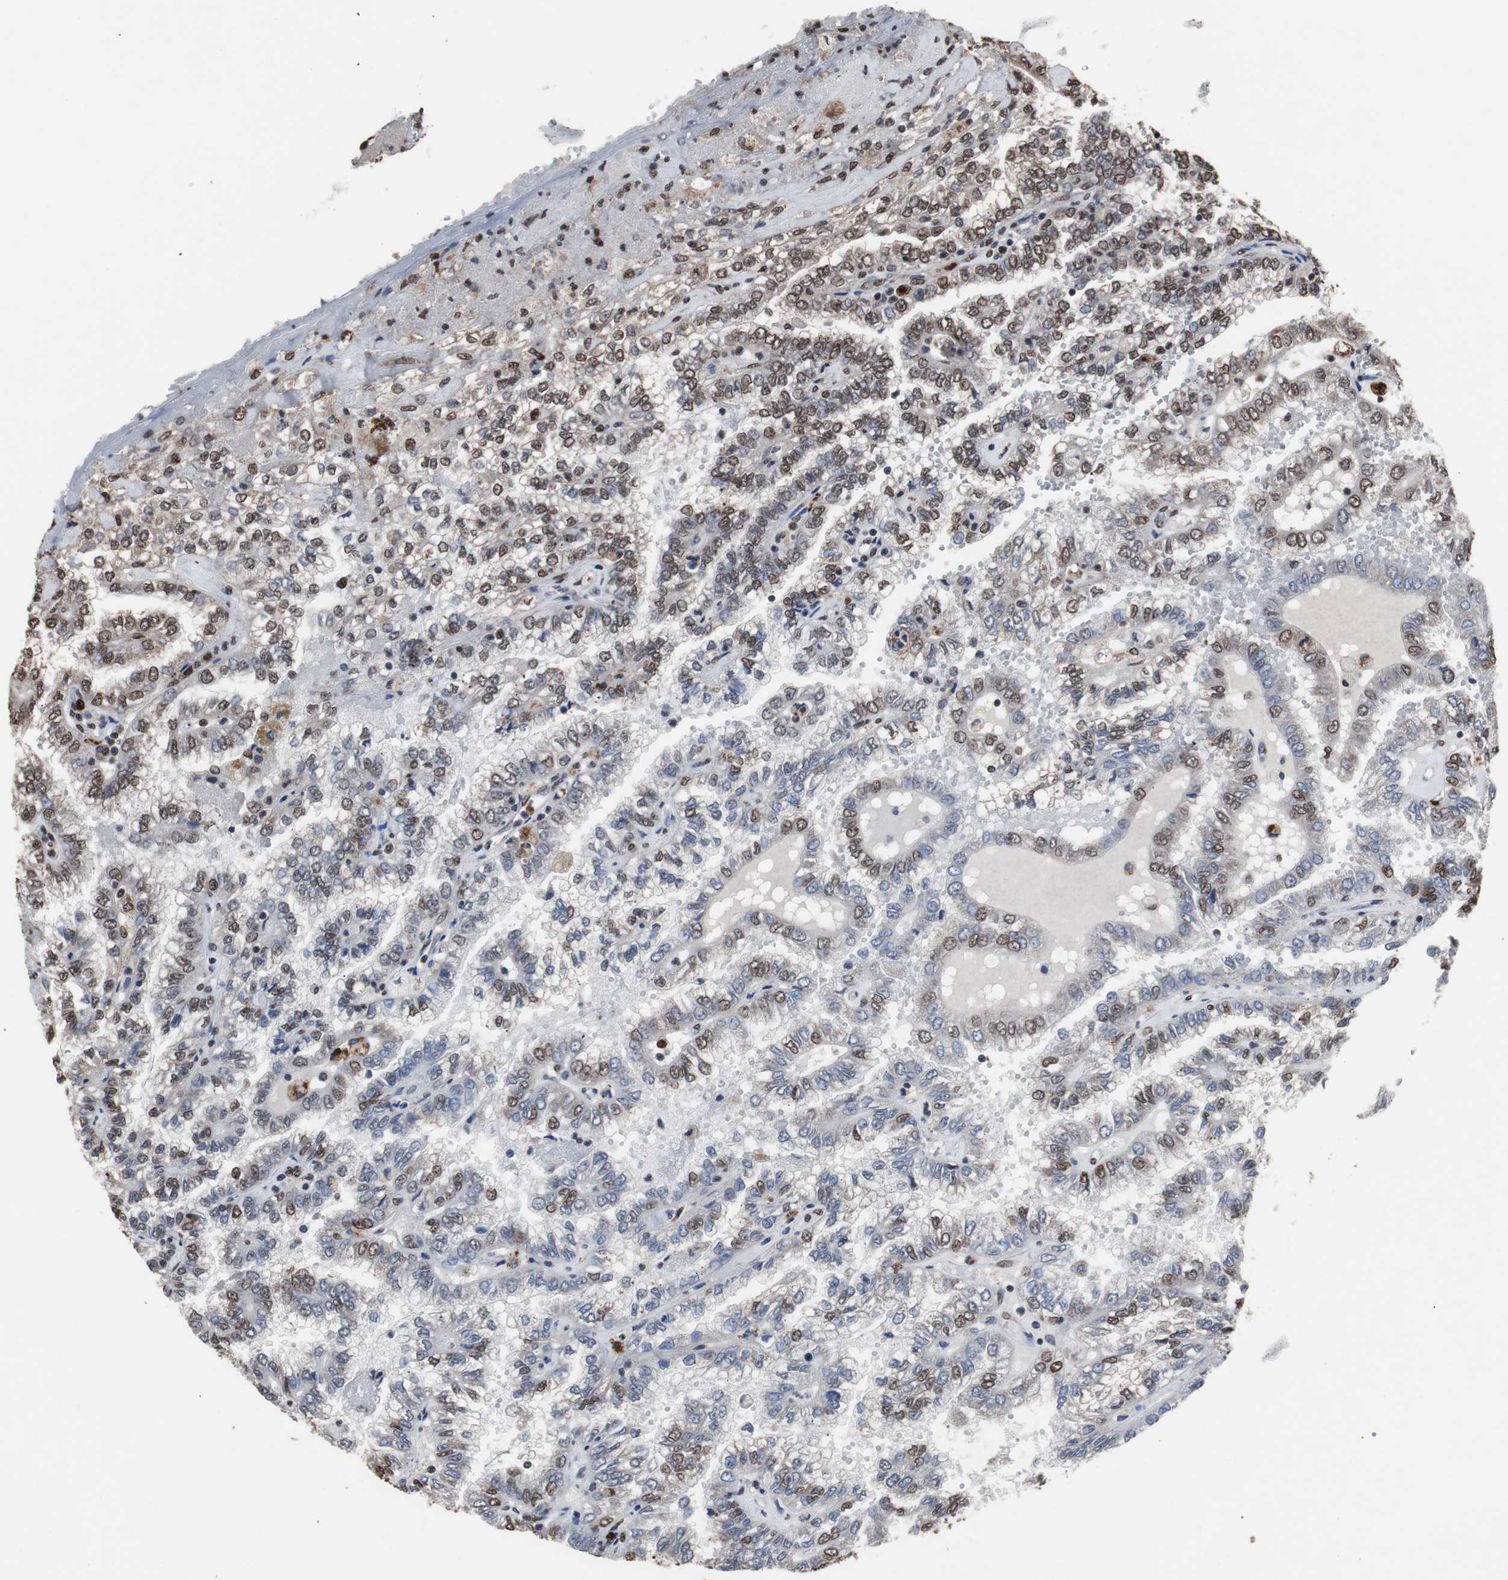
{"staining": {"intensity": "moderate", "quantity": "25%-75%", "location": "nuclear"}, "tissue": "renal cancer", "cell_type": "Tumor cells", "image_type": "cancer", "snomed": [{"axis": "morphology", "description": "Inflammation, NOS"}, {"axis": "morphology", "description": "Adenocarcinoma, NOS"}, {"axis": "topography", "description": "Kidney"}], "caption": "Protein staining by IHC demonstrates moderate nuclear positivity in about 25%-75% of tumor cells in renal cancer.", "gene": "MED27", "patient": {"sex": "male", "age": 68}}